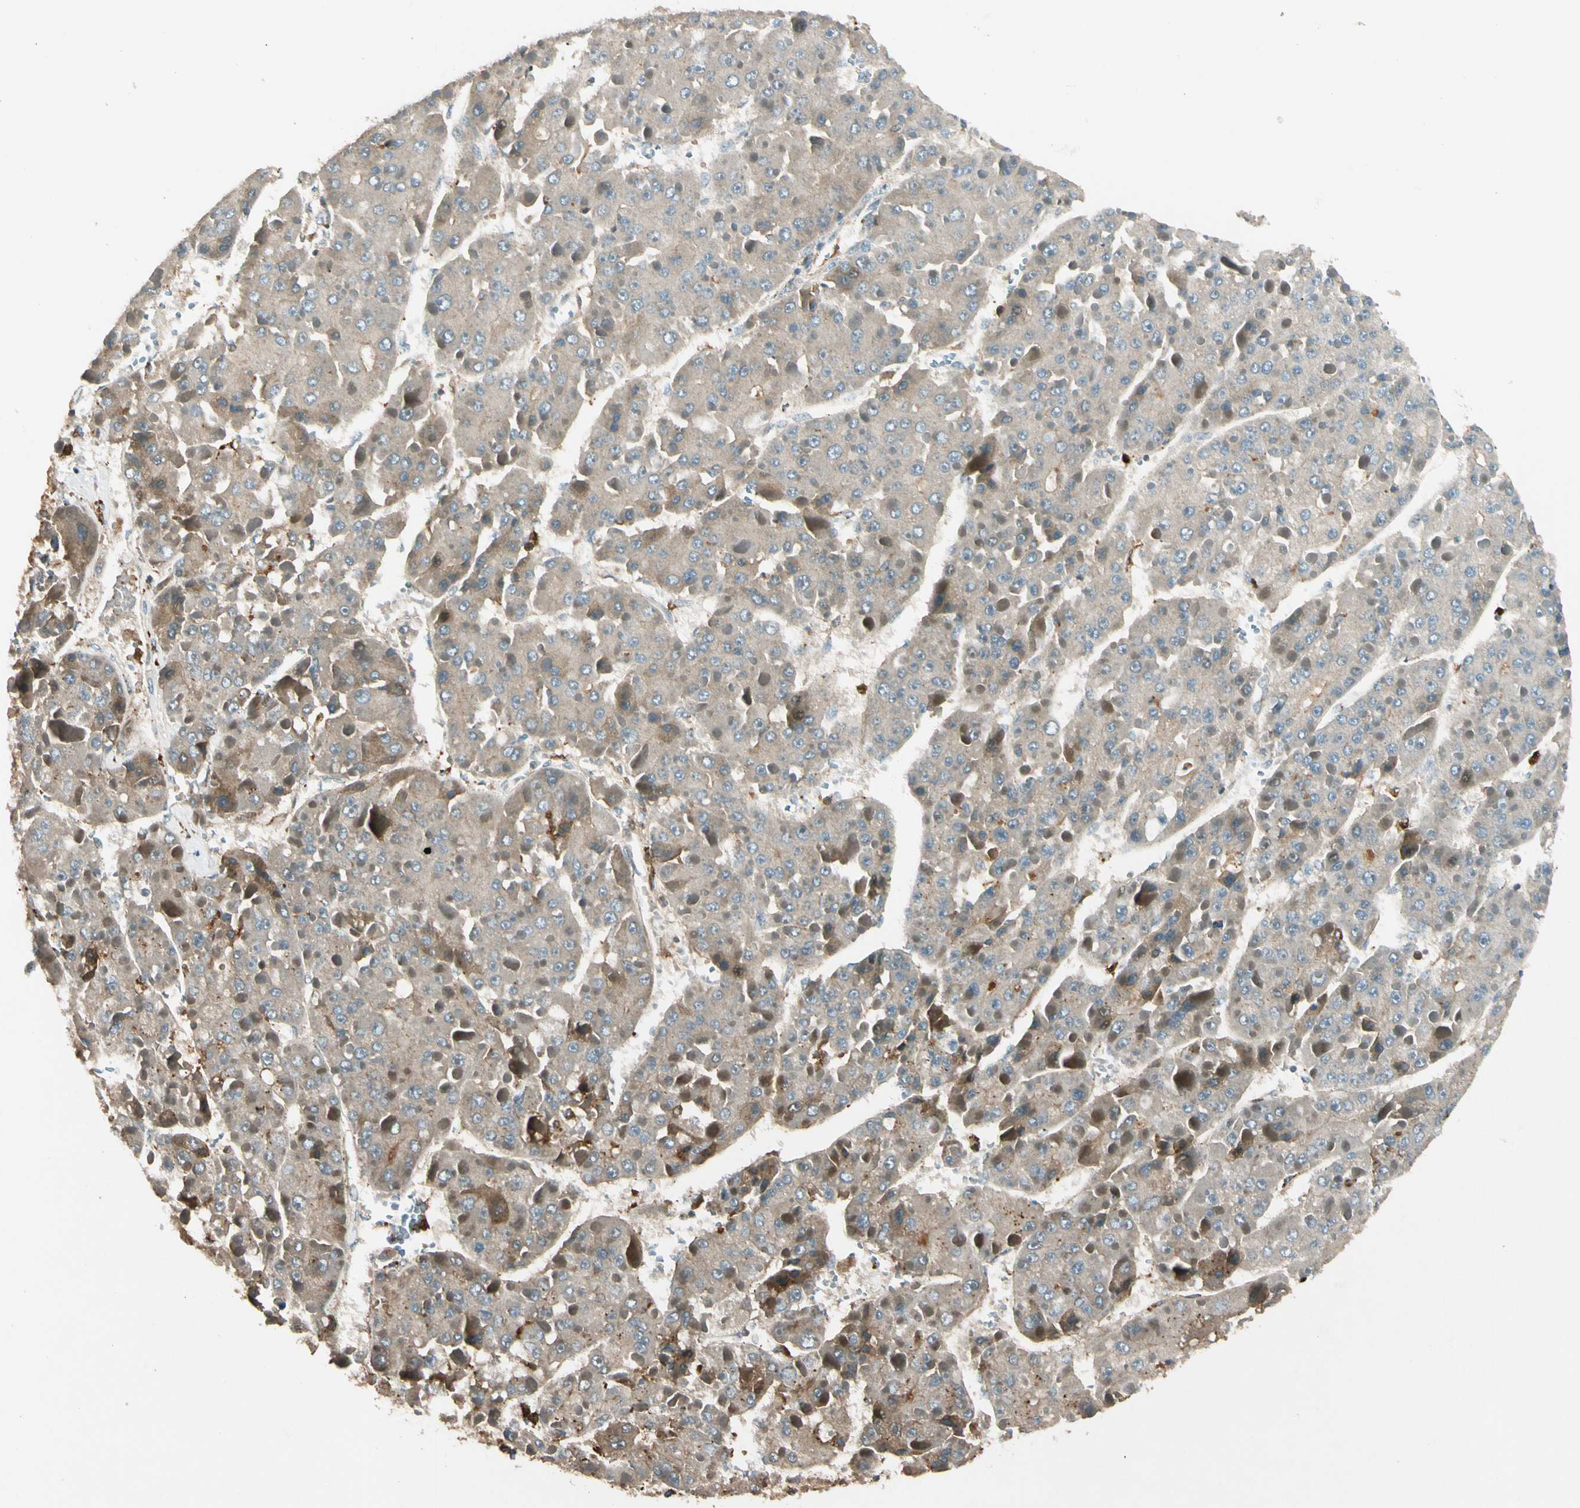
{"staining": {"intensity": "weak", "quantity": "25%-75%", "location": "cytoplasmic/membranous"}, "tissue": "liver cancer", "cell_type": "Tumor cells", "image_type": "cancer", "snomed": [{"axis": "morphology", "description": "Carcinoma, Hepatocellular, NOS"}, {"axis": "topography", "description": "Liver"}], "caption": "Protein expression analysis of hepatocellular carcinoma (liver) displays weak cytoplasmic/membranous expression in about 25%-75% of tumor cells. Ihc stains the protein of interest in brown and the nuclei are stained blue.", "gene": "STX11", "patient": {"sex": "female", "age": 73}}